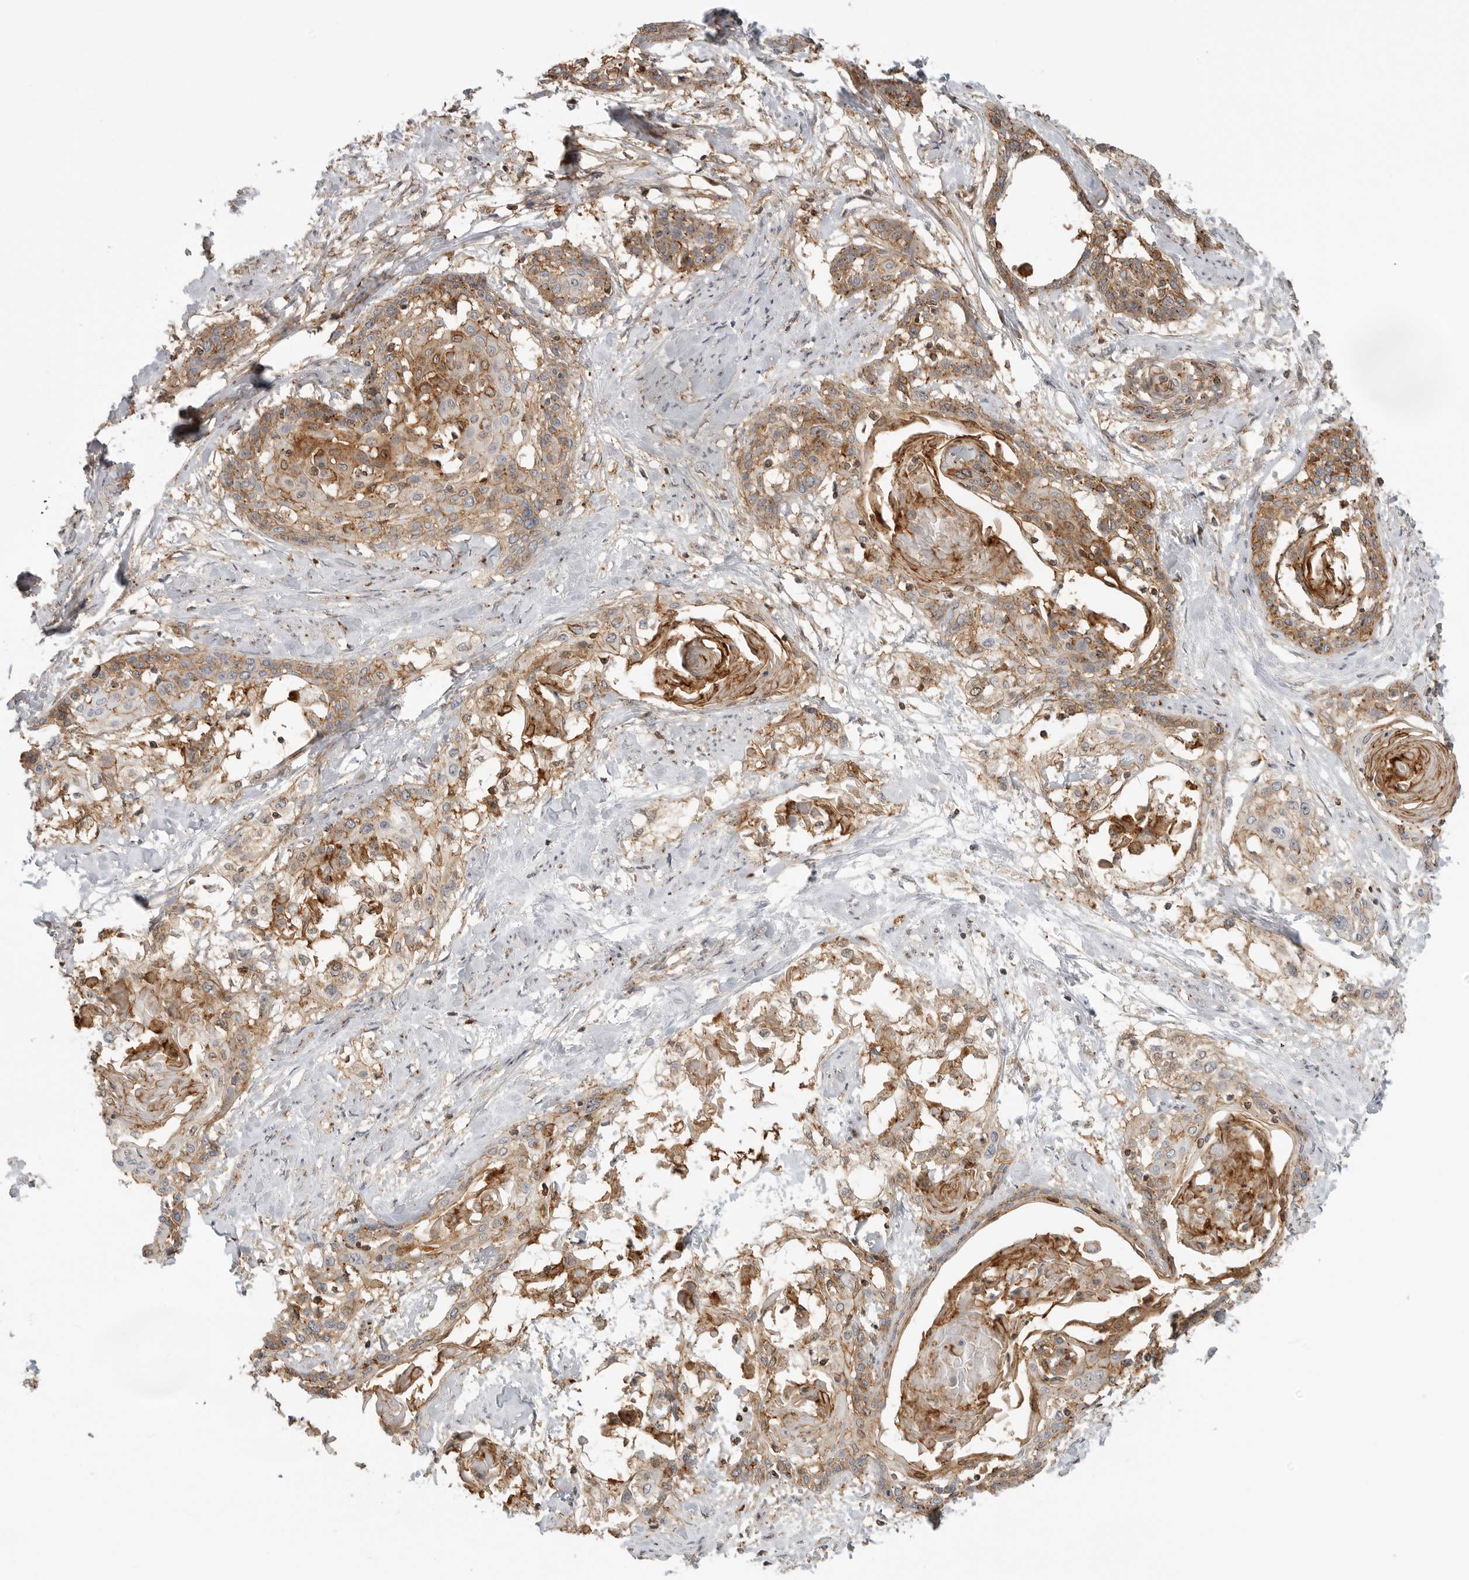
{"staining": {"intensity": "moderate", "quantity": ">75%", "location": "cytoplasmic/membranous"}, "tissue": "cervical cancer", "cell_type": "Tumor cells", "image_type": "cancer", "snomed": [{"axis": "morphology", "description": "Squamous cell carcinoma, NOS"}, {"axis": "topography", "description": "Cervix"}], "caption": "An IHC micrograph of tumor tissue is shown. Protein staining in brown shows moderate cytoplasmic/membranous positivity in cervical cancer (squamous cell carcinoma) within tumor cells. The protein of interest is stained brown, and the nuclei are stained in blue (DAB IHC with brightfield microscopy, high magnification).", "gene": "ANXA11", "patient": {"sex": "female", "age": 57}}